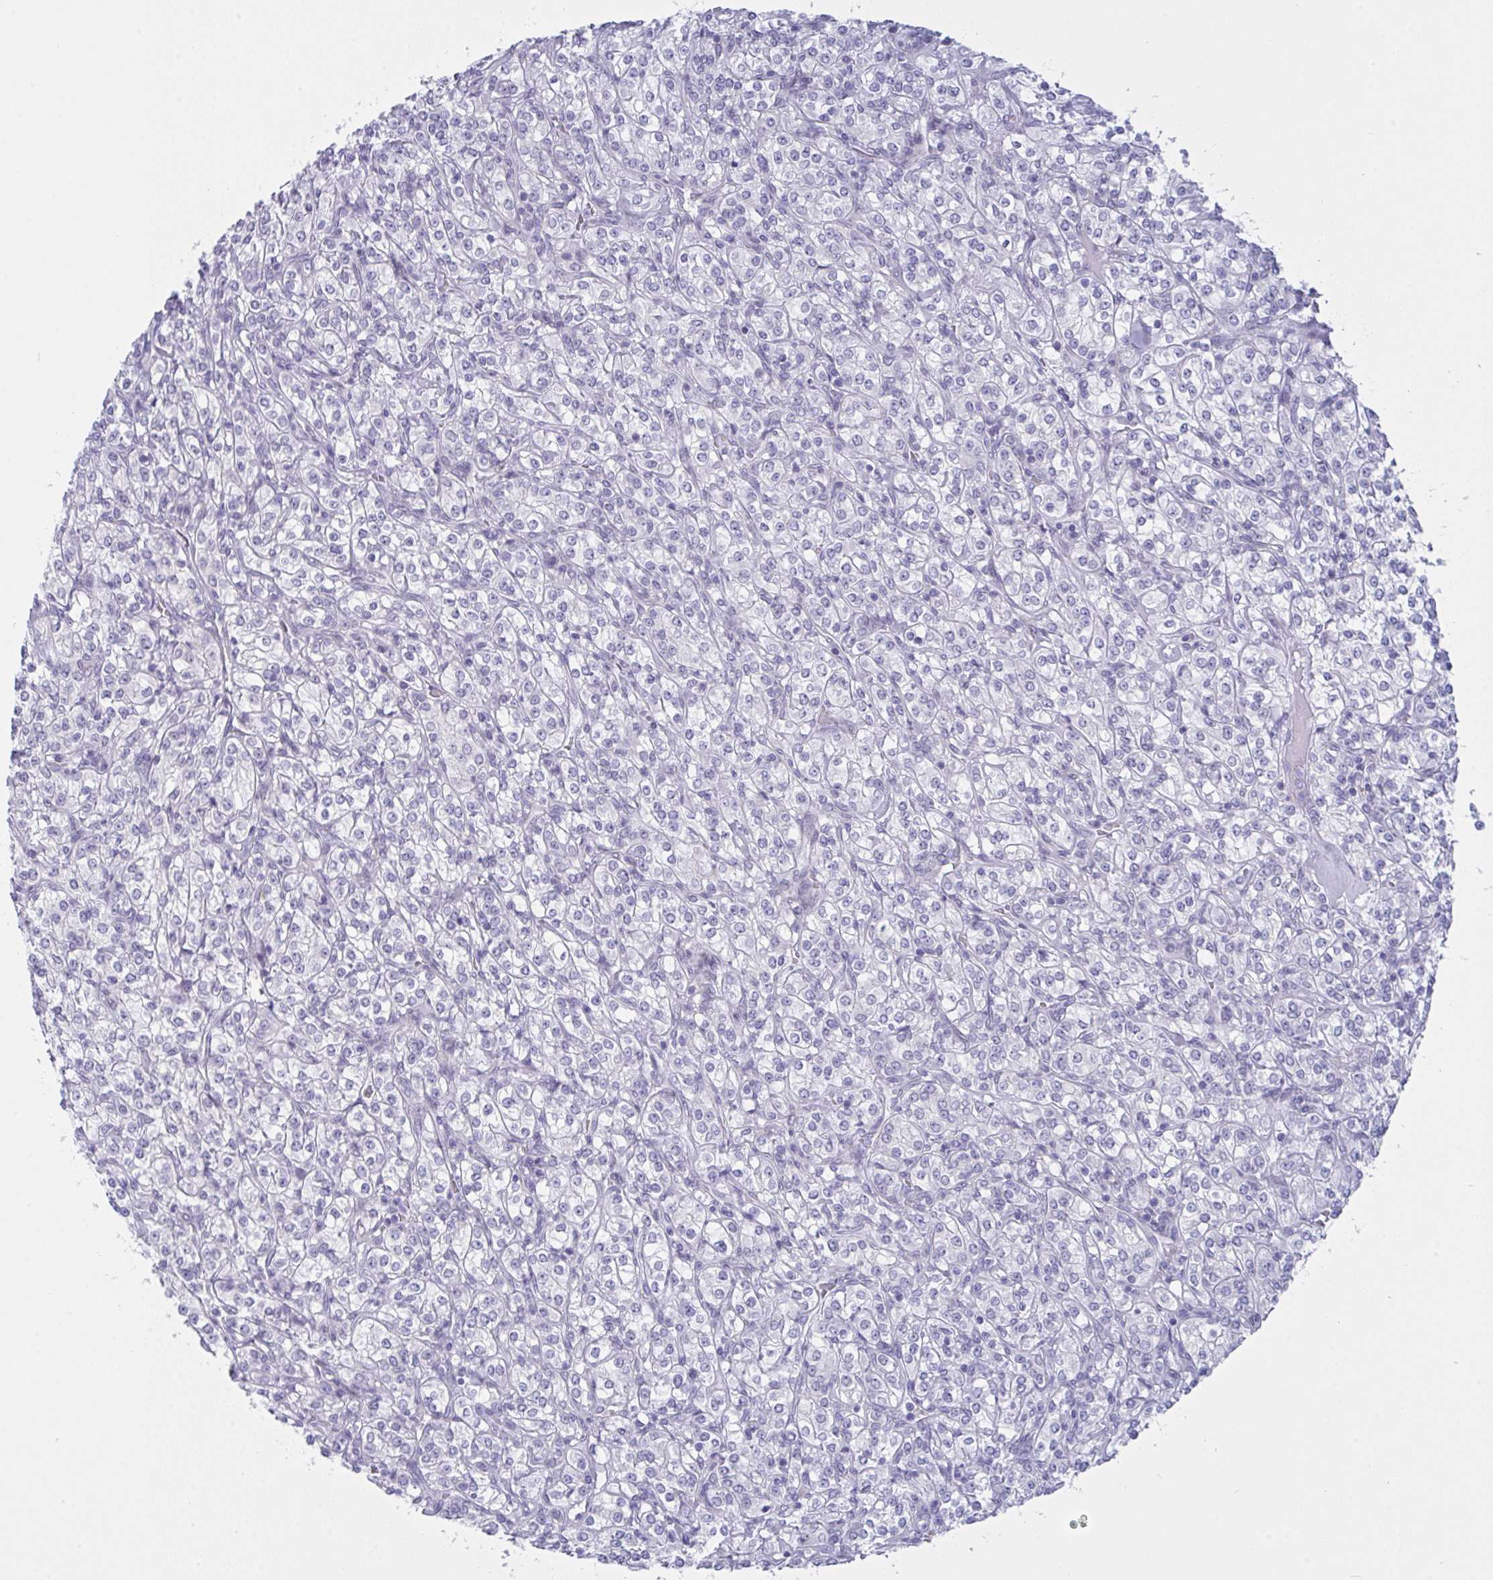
{"staining": {"intensity": "negative", "quantity": "none", "location": "none"}, "tissue": "renal cancer", "cell_type": "Tumor cells", "image_type": "cancer", "snomed": [{"axis": "morphology", "description": "Adenocarcinoma, NOS"}, {"axis": "topography", "description": "Kidney"}], "caption": "Tumor cells are negative for brown protein staining in renal adenocarcinoma.", "gene": "FBXL22", "patient": {"sex": "male", "age": 77}}